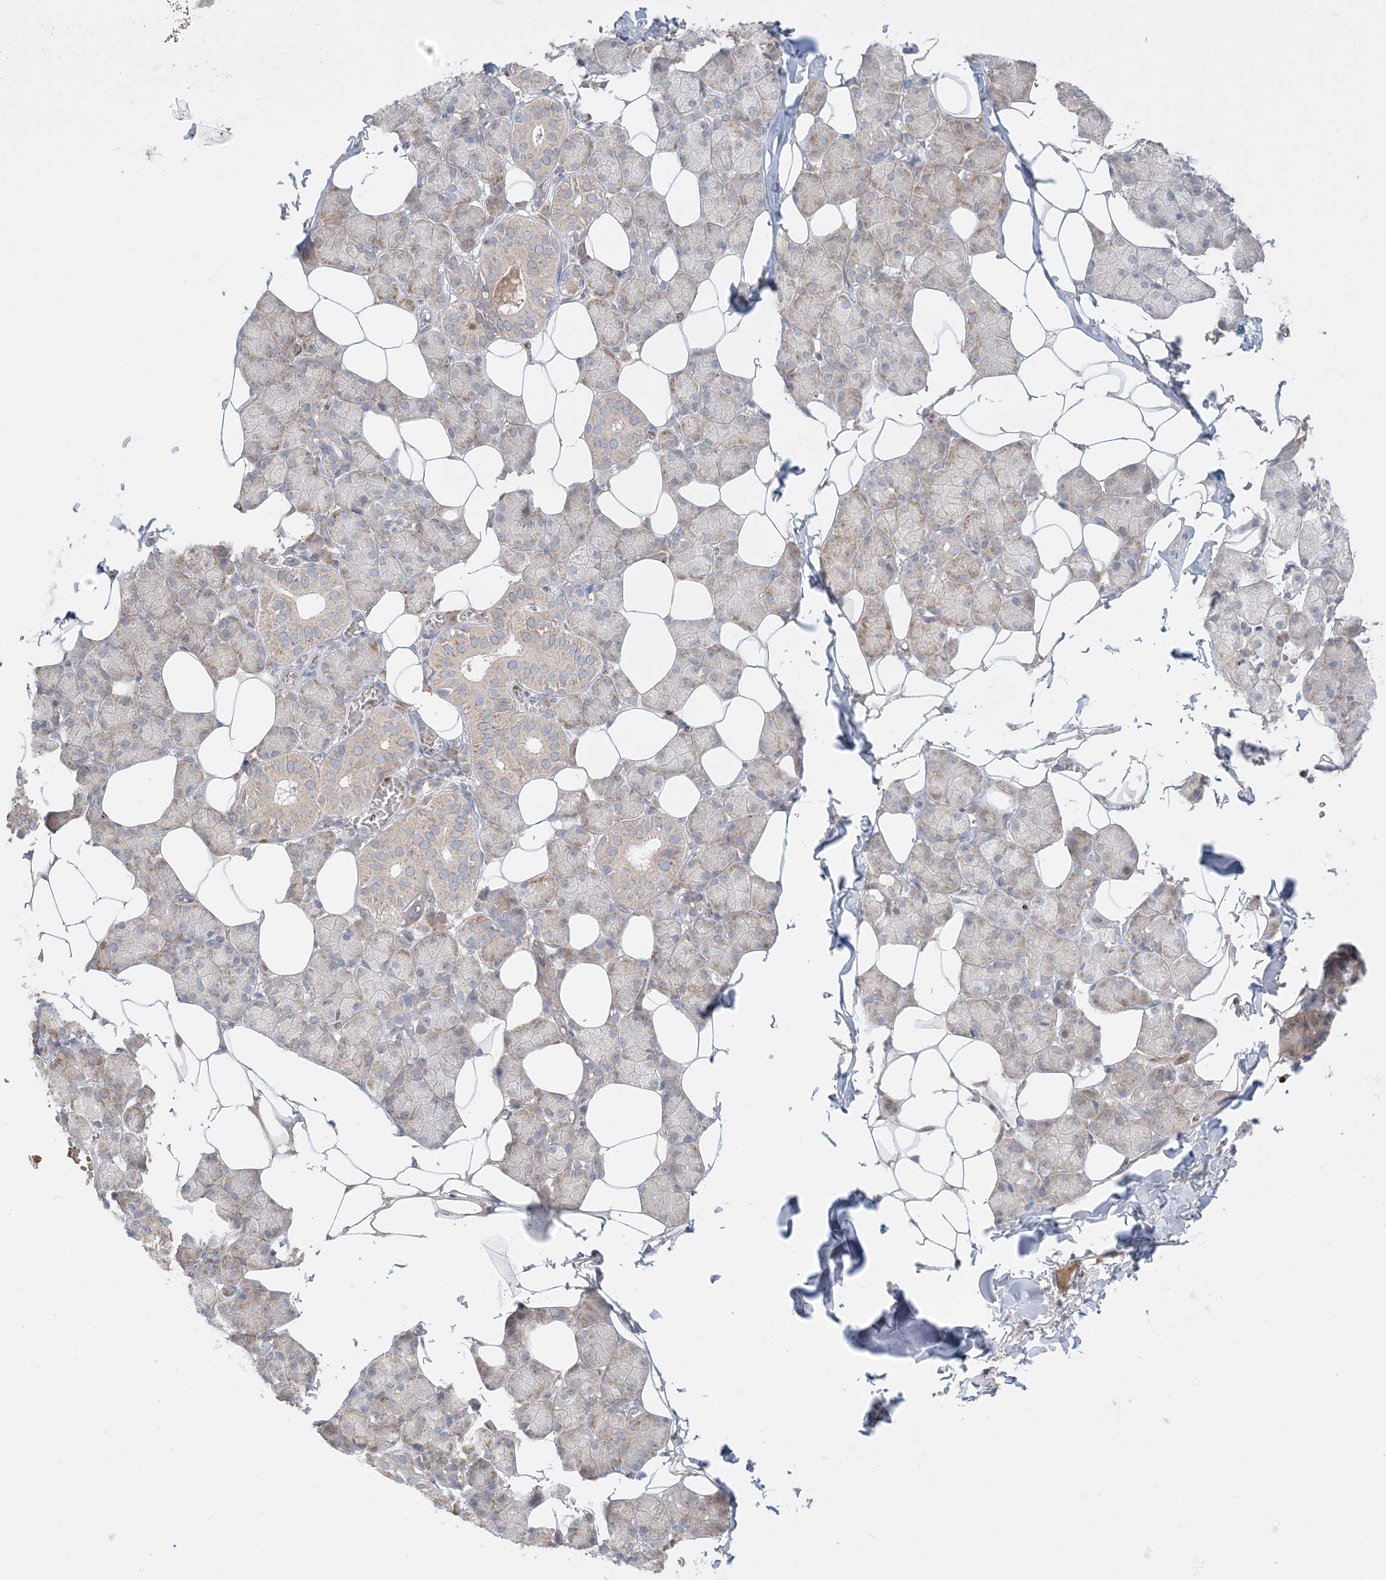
{"staining": {"intensity": "moderate", "quantity": "25%-75%", "location": "cytoplasmic/membranous"}, "tissue": "salivary gland", "cell_type": "Glandular cells", "image_type": "normal", "snomed": [{"axis": "morphology", "description": "Normal tissue, NOS"}, {"axis": "topography", "description": "Salivary gland"}], "caption": "This is a histology image of immunohistochemistry staining of unremarkable salivary gland, which shows moderate expression in the cytoplasmic/membranous of glandular cells.", "gene": "MMGT1", "patient": {"sex": "female", "age": 33}}